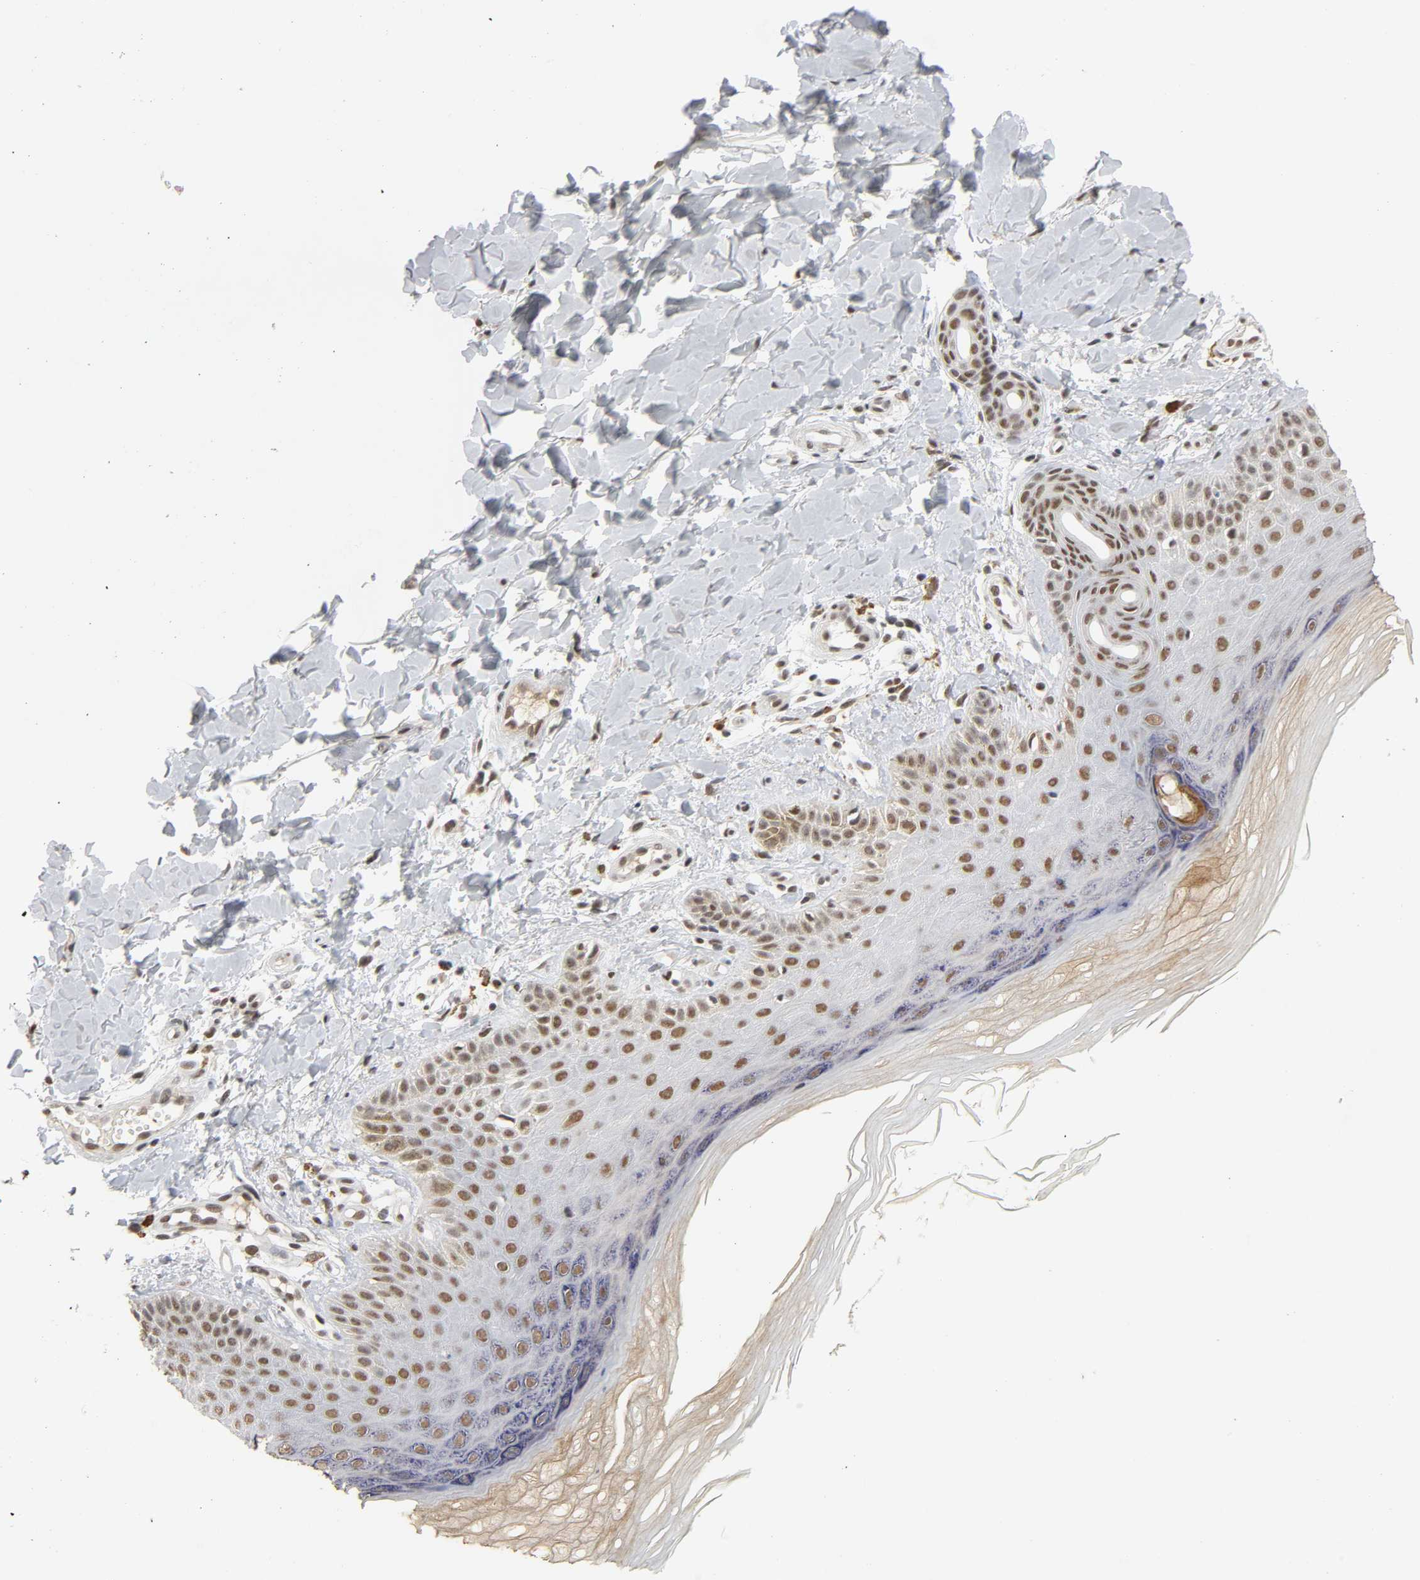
{"staining": {"intensity": "moderate", "quantity": ">75%", "location": "nuclear"}, "tissue": "skin", "cell_type": "Fibroblasts", "image_type": "normal", "snomed": [{"axis": "morphology", "description": "Normal tissue, NOS"}, {"axis": "topography", "description": "Skin"}], "caption": "Immunohistochemistry staining of normal skin, which shows medium levels of moderate nuclear positivity in approximately >75% of fibroblasts indicating moderate nuclear protein positivity. The staining was performed using DAB (3,3'-diaminobenzidine) (brown) for protein detection and nuclei were counterstained in hematoxylin (blue).", "gene": "NCOA6", "patient": {"sex": "male", "age": 26}}